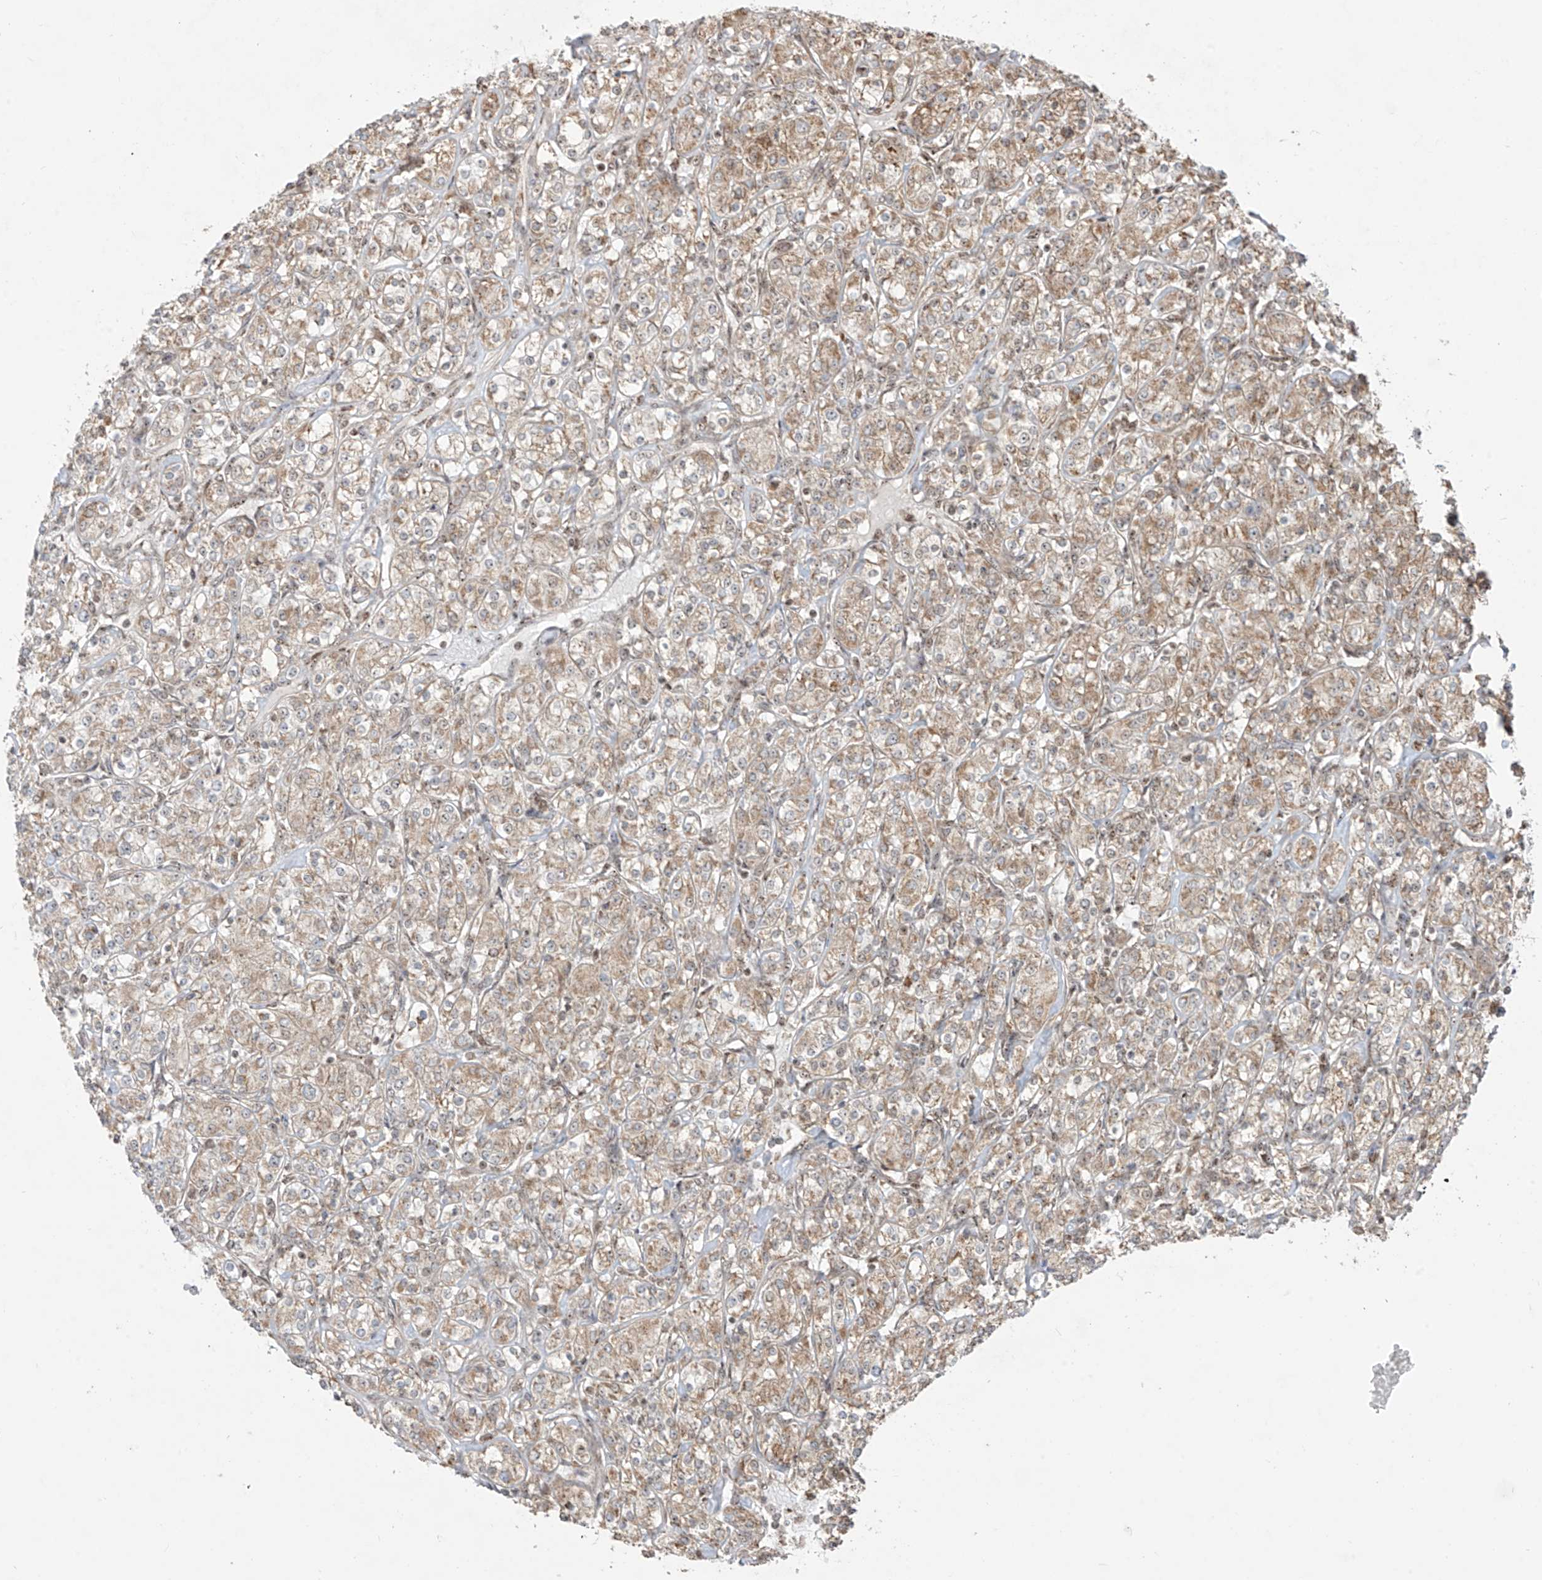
{"staining": {"intensity": "weak", "quantity": ">75%", "location": "cytoplasmic/membranous"}, "tissue": "renal cancer", "cell_type": "Tumor cells", "image_type": "cancer", "snomed": [{"axis": "morphology", "description": "Adenocarcinoma, NOS"}, {"axis": "topography", "description": "Kidney"}], "caption": "Approximately >75% of tumor cells in renal cancer (adenocarcinoma) display weak cytoplasmic/membranous protein positivity as visualized by brown immunohistochemical staining.", "gene": "ZBTB8A", "patient": {"sex": "male", "age": 77}}